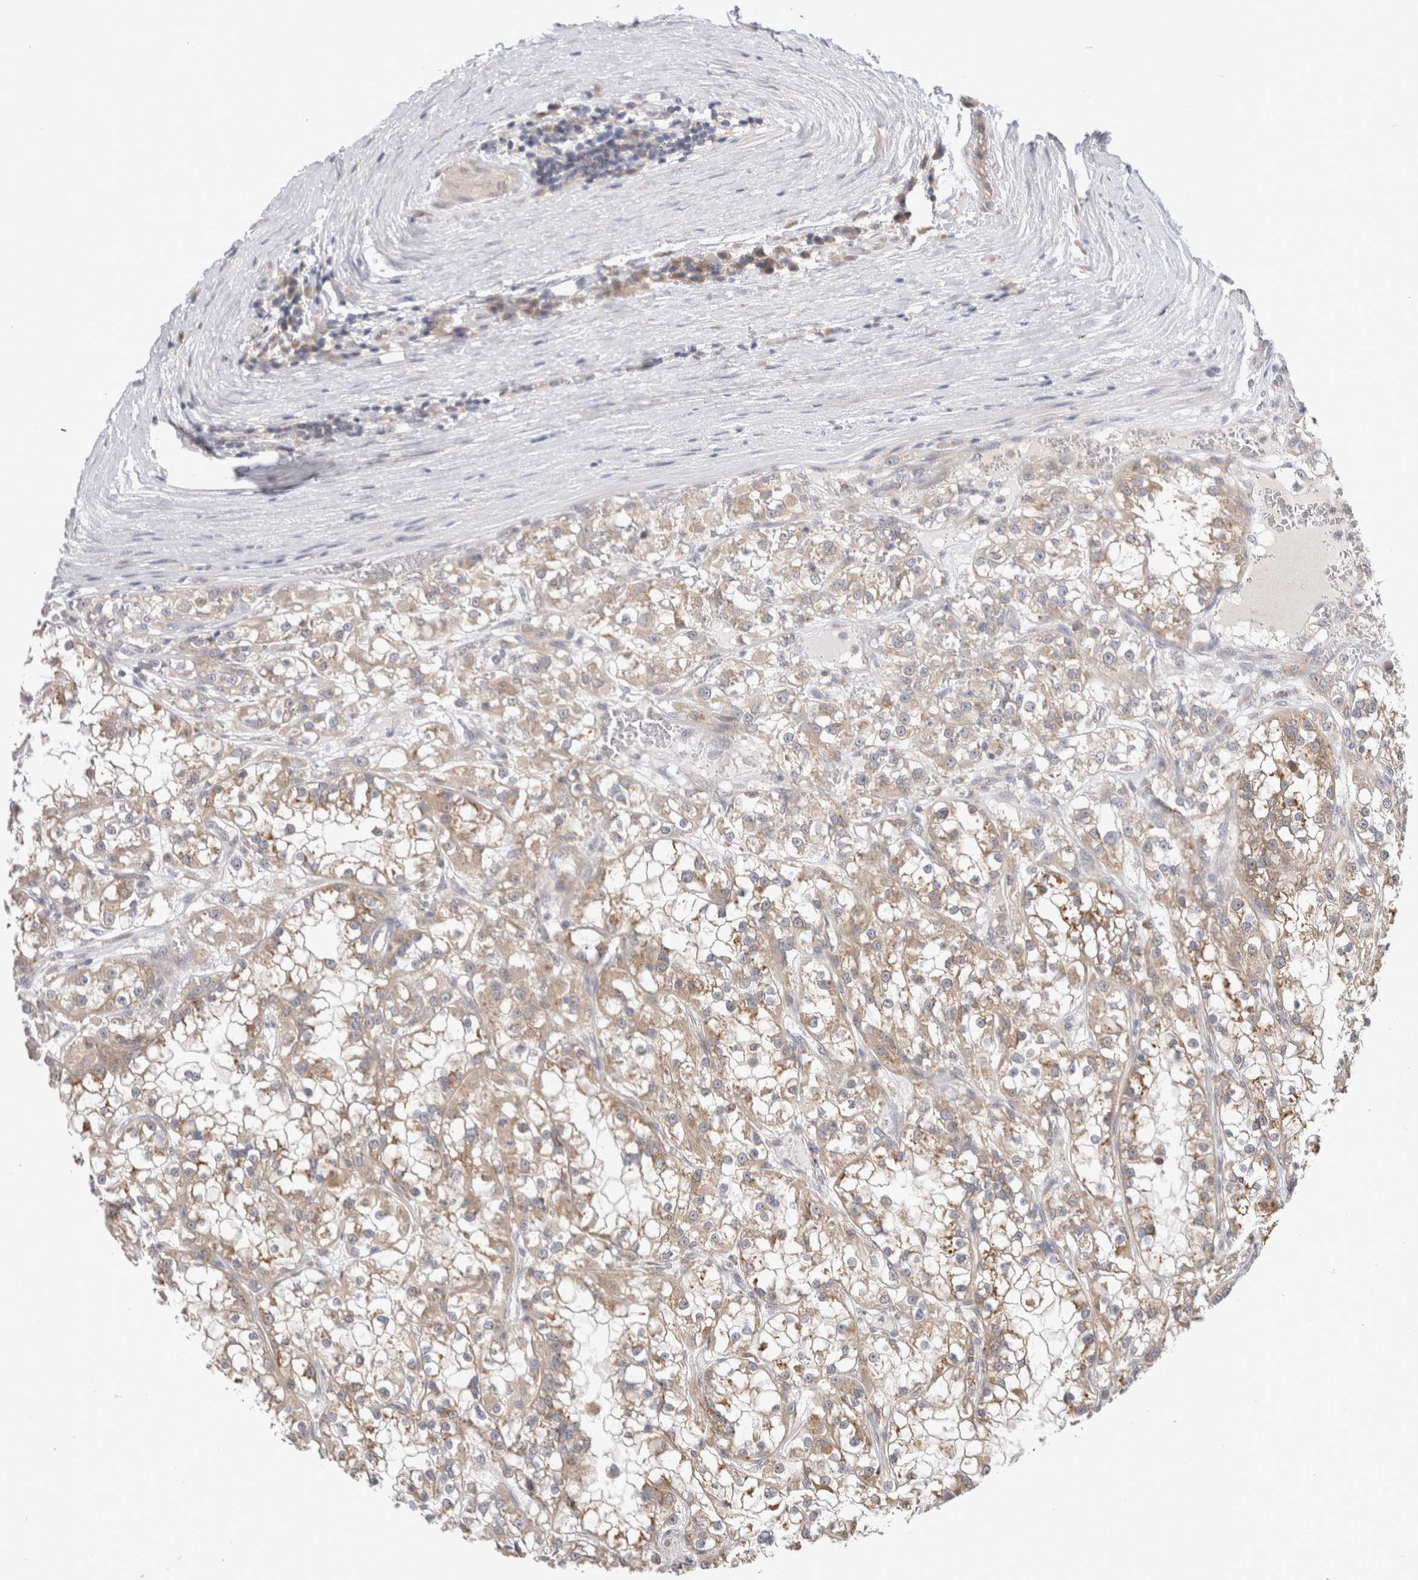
{"staining": {"intensity": "weak", "quantity": ">75%", "location": "cytoplasmic/membranous"}, "tissue": "renal cancer", "cell_type": "Tumor cells", "image_type": "cancer", "snomed": [{"axis": "morphology", "description": "Adenocarcinoma, NOS"}, {"axis": "topography", "description": "Kidney"}], "caption": "Tumor cells show low levels of weak cytoplasmic/membranous staining in approximately >75% of cells in human adenocarcinoma (renal).", "gene": "SGK1", "patient": {"sex": "female", "age": 52}}